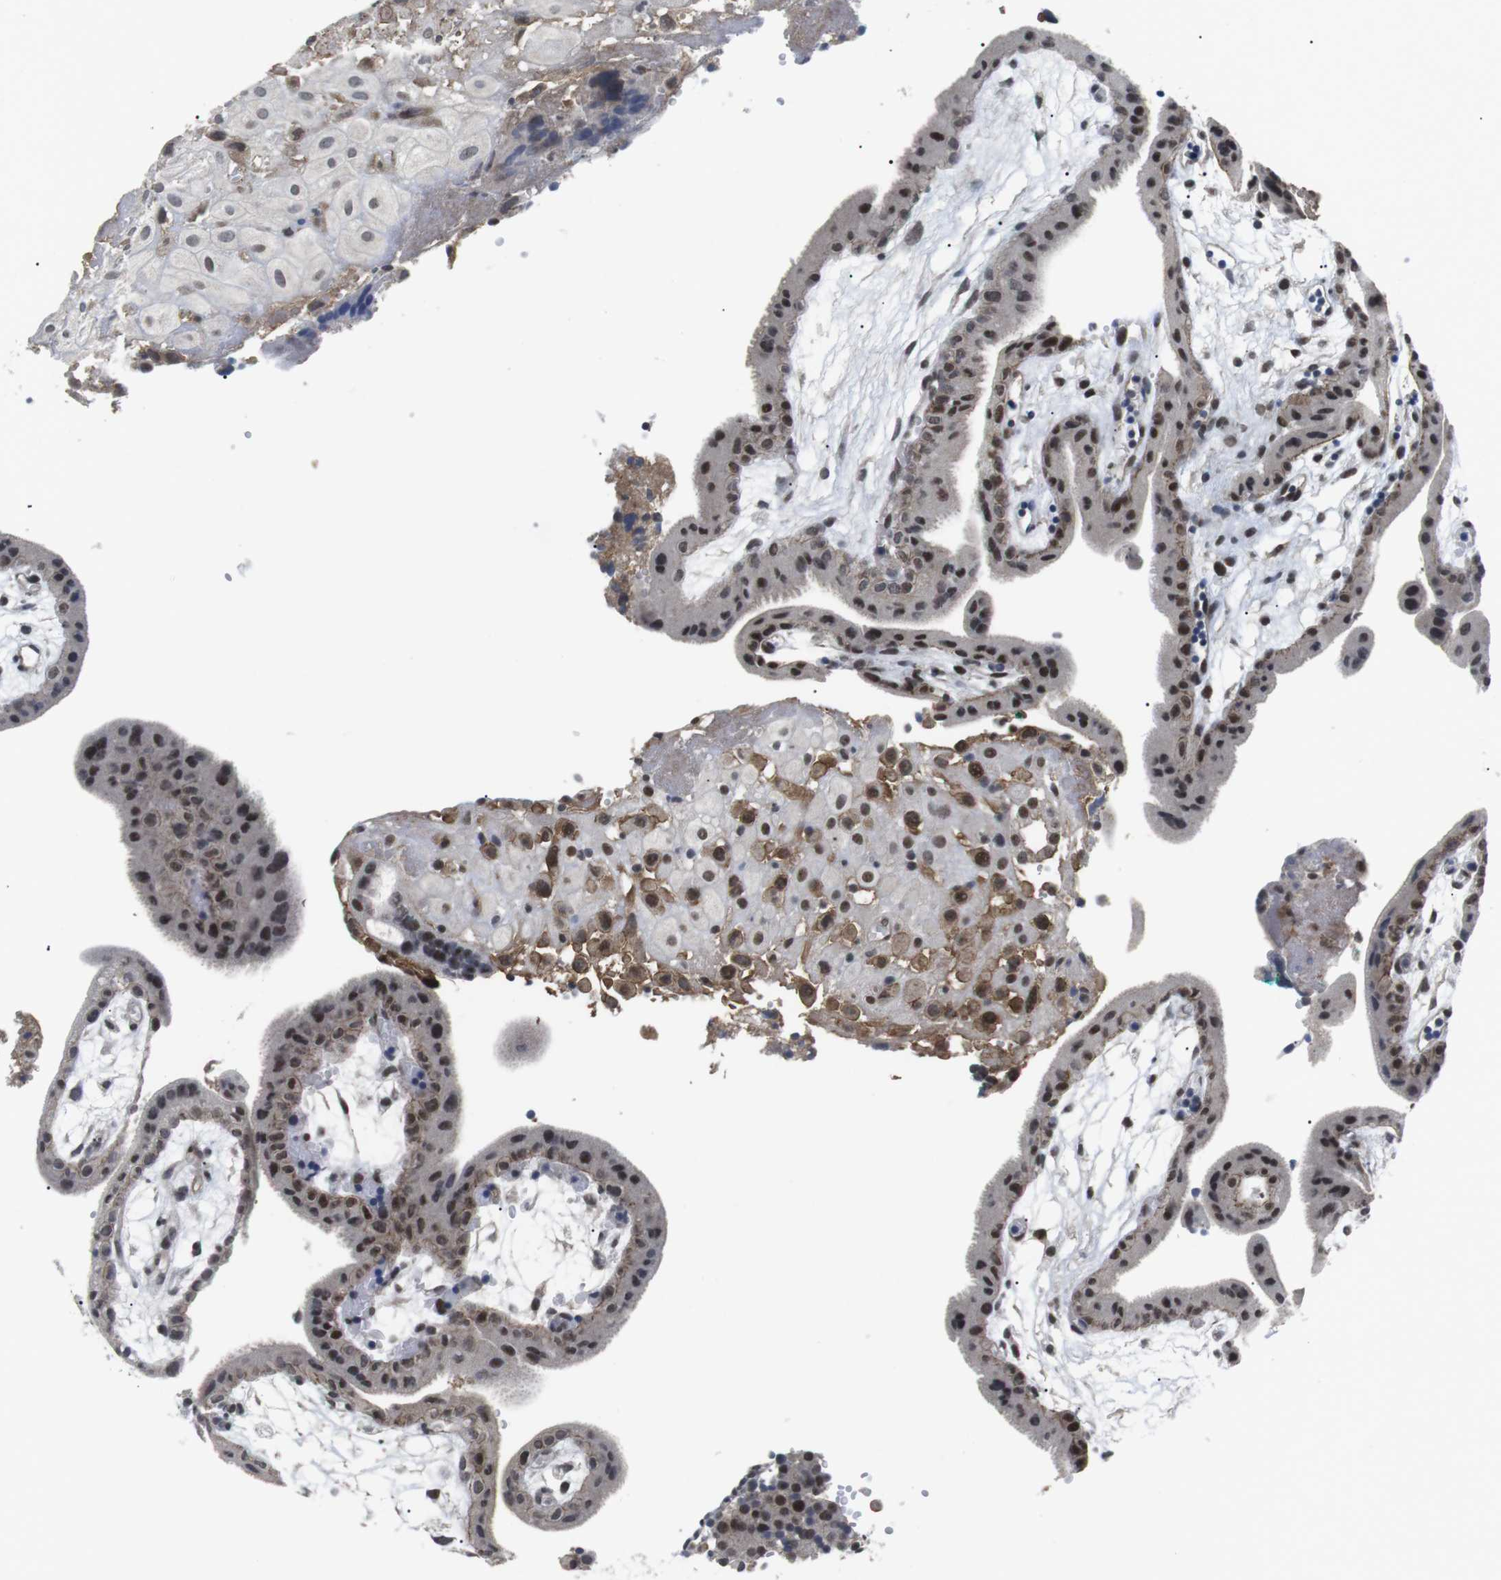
{"staining": {"intensity": "moderate", "quantity": ">75%", "location": "nuclear"}, "tissue": "placenta", "cell_type": "Decidual cells", "image_type": "normal", "snomed": [{"axis": "morphology", "description": "Normal tissue, NOS"}, {"axis": "topography", "description": "Placenta"}], "caption": "Placenta stained with a brown dye exhibits moderate nuclear positive staining in about >75% of decidual cells.", "gene": "NECTIN1", "patient": {"sex": "female", "age": 18}}